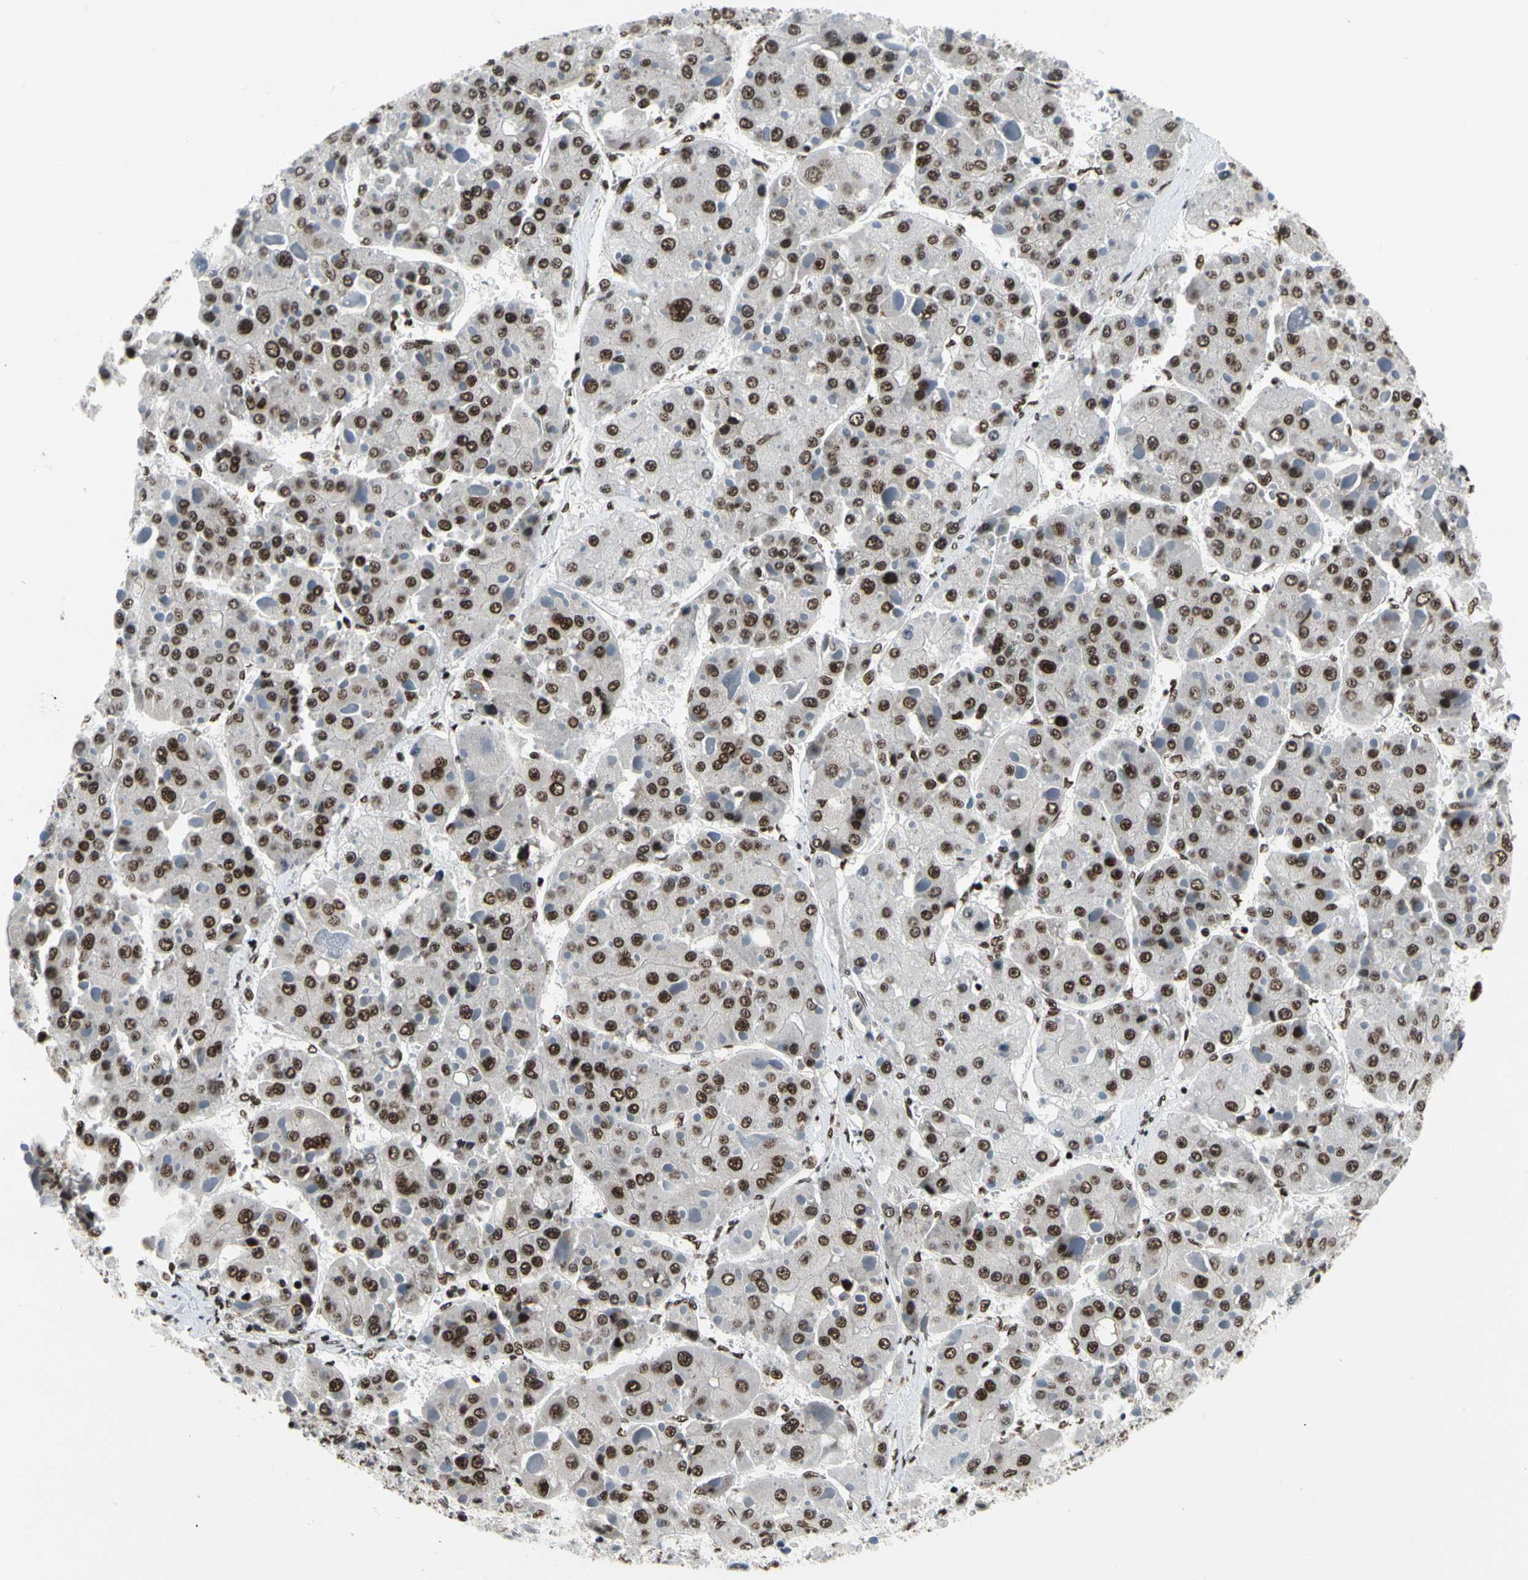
{"staining": {"intensity": "strong", "quantity": ">75%", "location": "nuclear"}, "tissue": "liver cancer", "cell_type": "Tumor cells", "image_type": "cancer", "snomed": [{"axis": "morphology", "description": "Carcinoma, Hepatocellular, NOS"}, {"axis": "topography", "description": "Liver"}], "caption": "Immunohistochemistry (IHC) image of human liver hepatocellular carcinoma stained for a protein (brown), which shows high levels of strong nuclear expression in about >75% of tumor cells.", "gene": "SRSF11", "patient": {"sex": "female", "age": 73}}